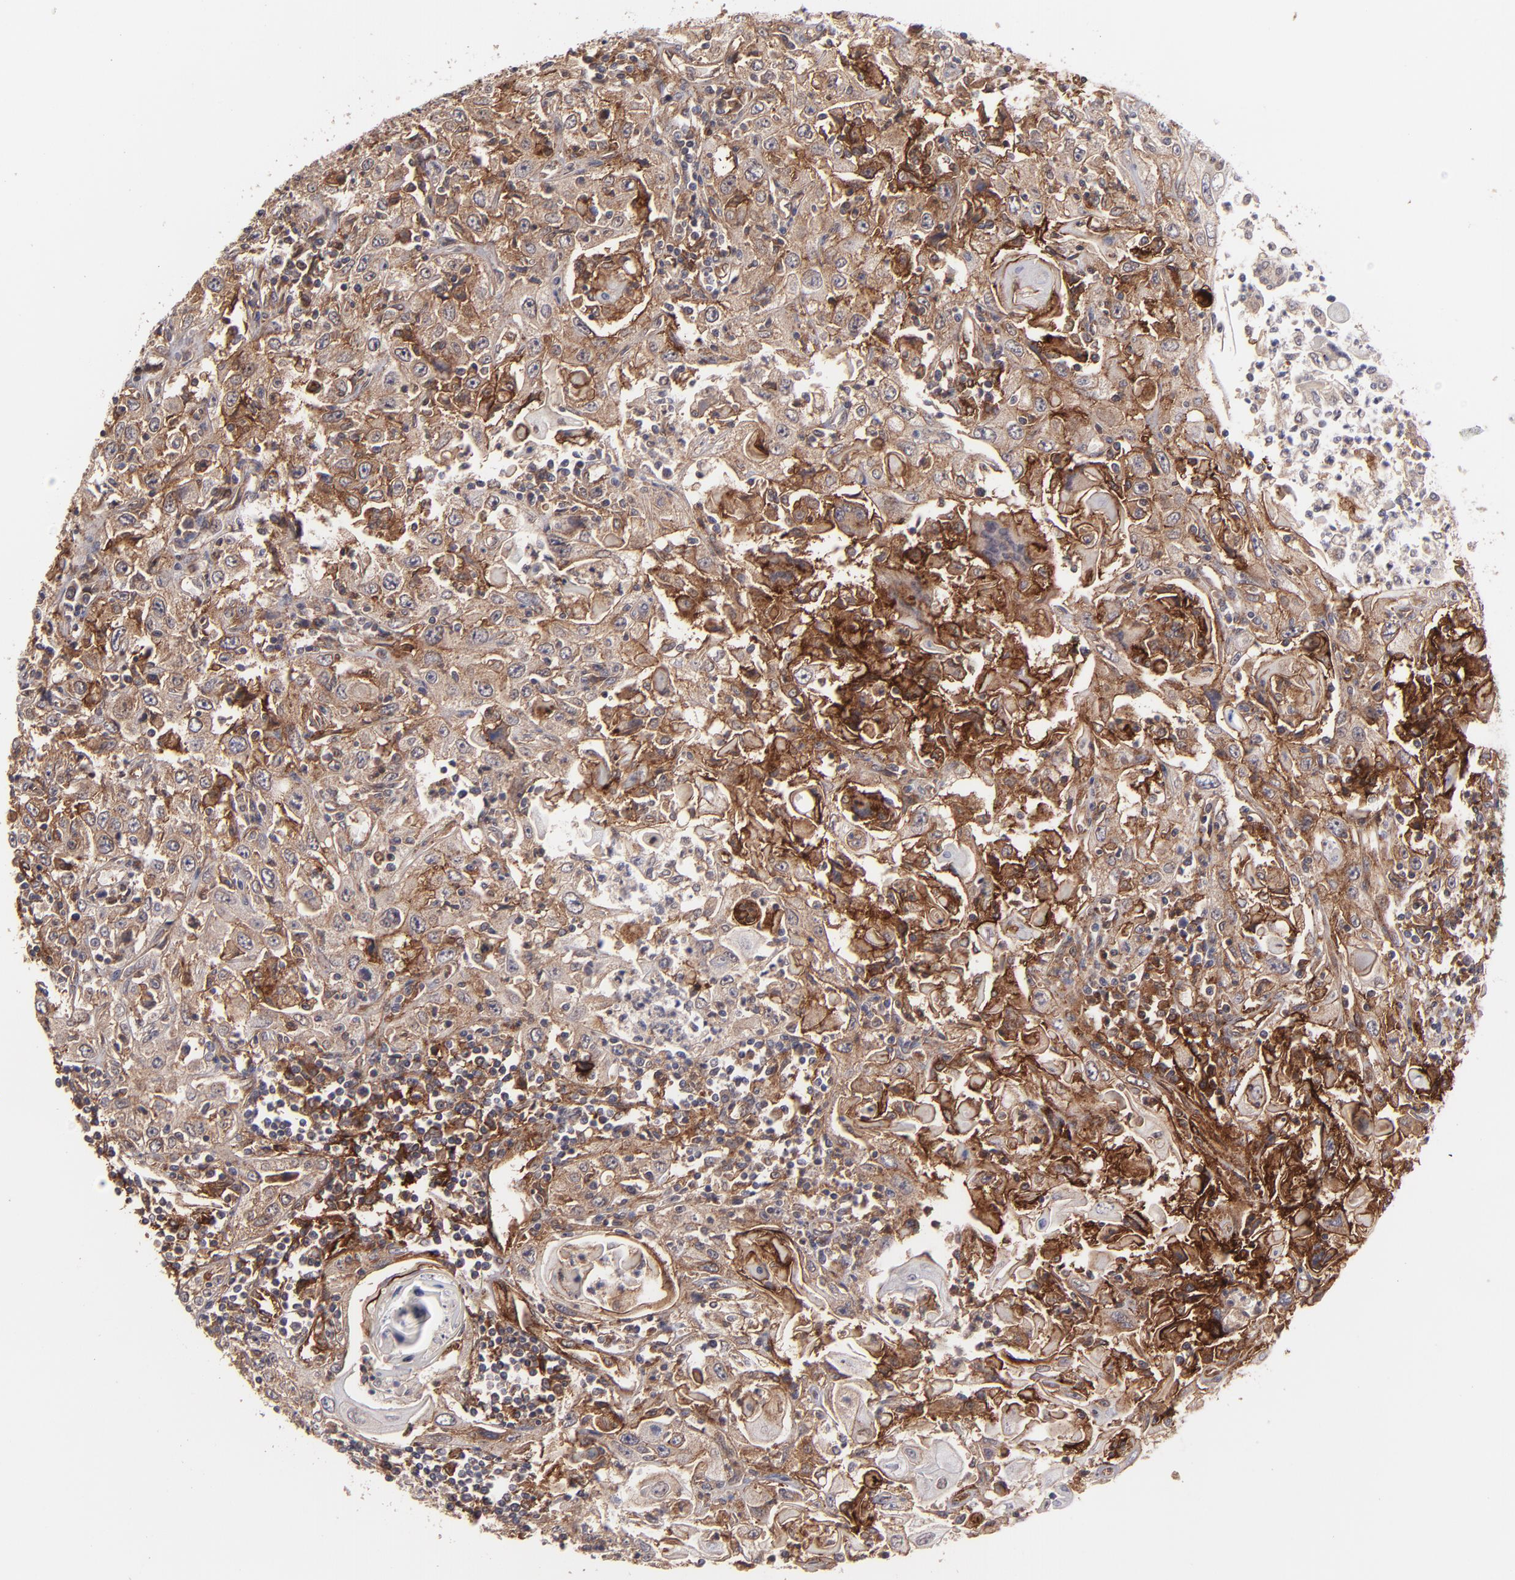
{"staining": {"intensity": "moderate", "quantity": "25%-75%", "location": "cytoplasmic/membranous"}, "tissue": "head and neck cancer", "cell_type": "Tumor cells", "image_type": "cancer", "snomed": [{"axis": "morphology", "description": "Squamous cell carcinoma, NOS"}, {"axis": "topography", "description": "Oral tissue"}, {"axis": "topography", "description": "Head-Neck"}], "caption": "Head and neck cancer (squamous cell carcinoma) stained with DAB IHC demonstrates medium levels of moderate cytoplasmic/membranous expression in approximately 25%-75% of tumor cells. The staining was performed using DAB to visualize the protein expression in brown, while the nuclei were stained in blue with hematoxylin (Magnification: 20x).", "gene": "ICAM1", "patient": {"sex": "female", "age": 76}}